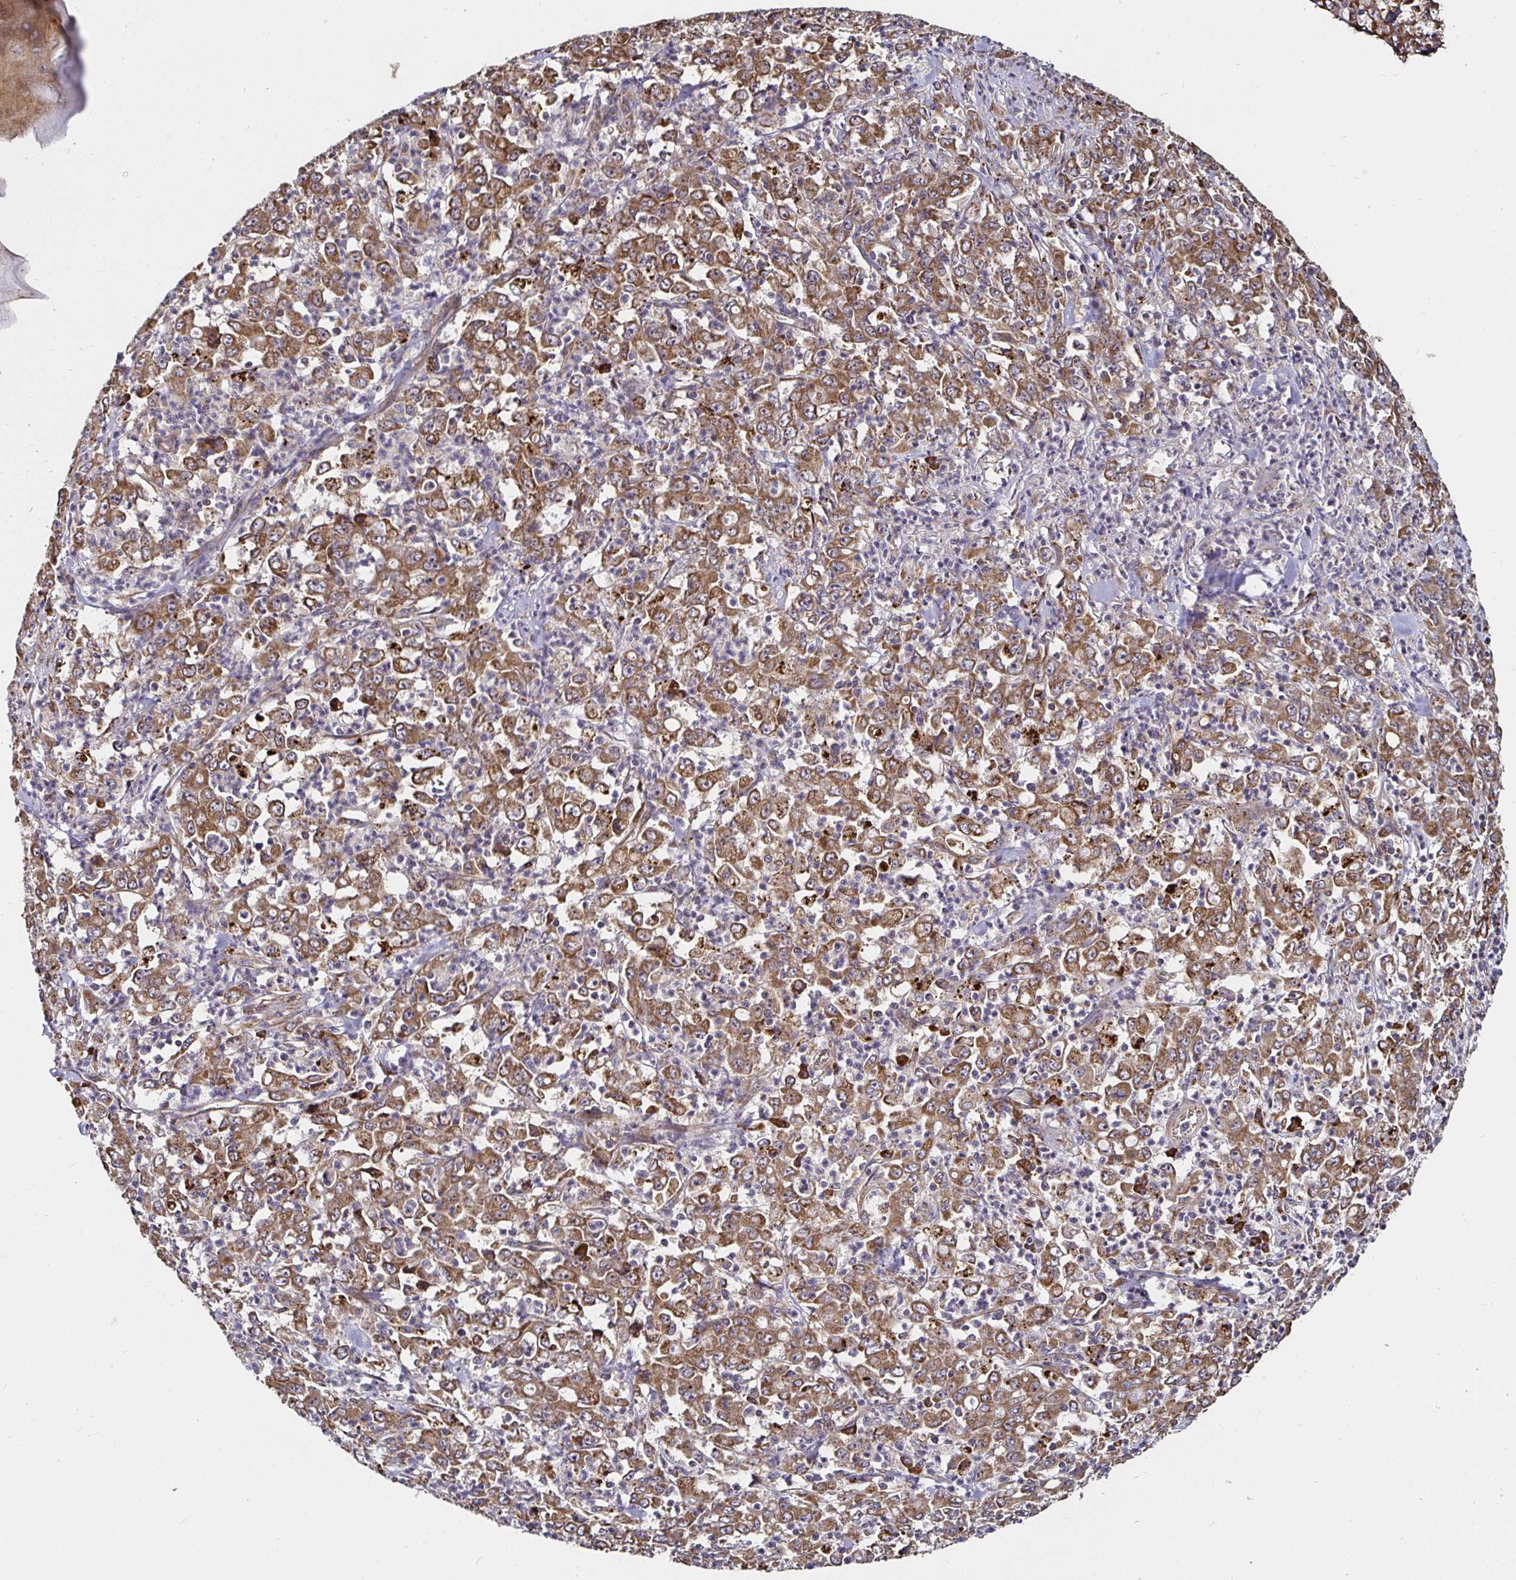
{"staining": {"intensity": "moderate", "quantity": ">75%", "location": "cytoplasmic/membranous"}, "tissue": "stomach cancer", "cell_type": "Tumor cells", "image_type": "cancer", "snomed": [{"axis": "morphology", "description": "Adenocarcinoma, NOS"}, {"axis": "topography", "description": "Stomach, lower"}], "caption": "Stomach cancer stained for a protein displays moderate cytoplasmic/membranous positivity in tumor cells. The protein is stained brown, and the nuclei are stained in blue (DAB IHC with brightfield microscopy, high magnification).", "gene": "MLST8", "patient": {"sex": "female", "age": 71}}